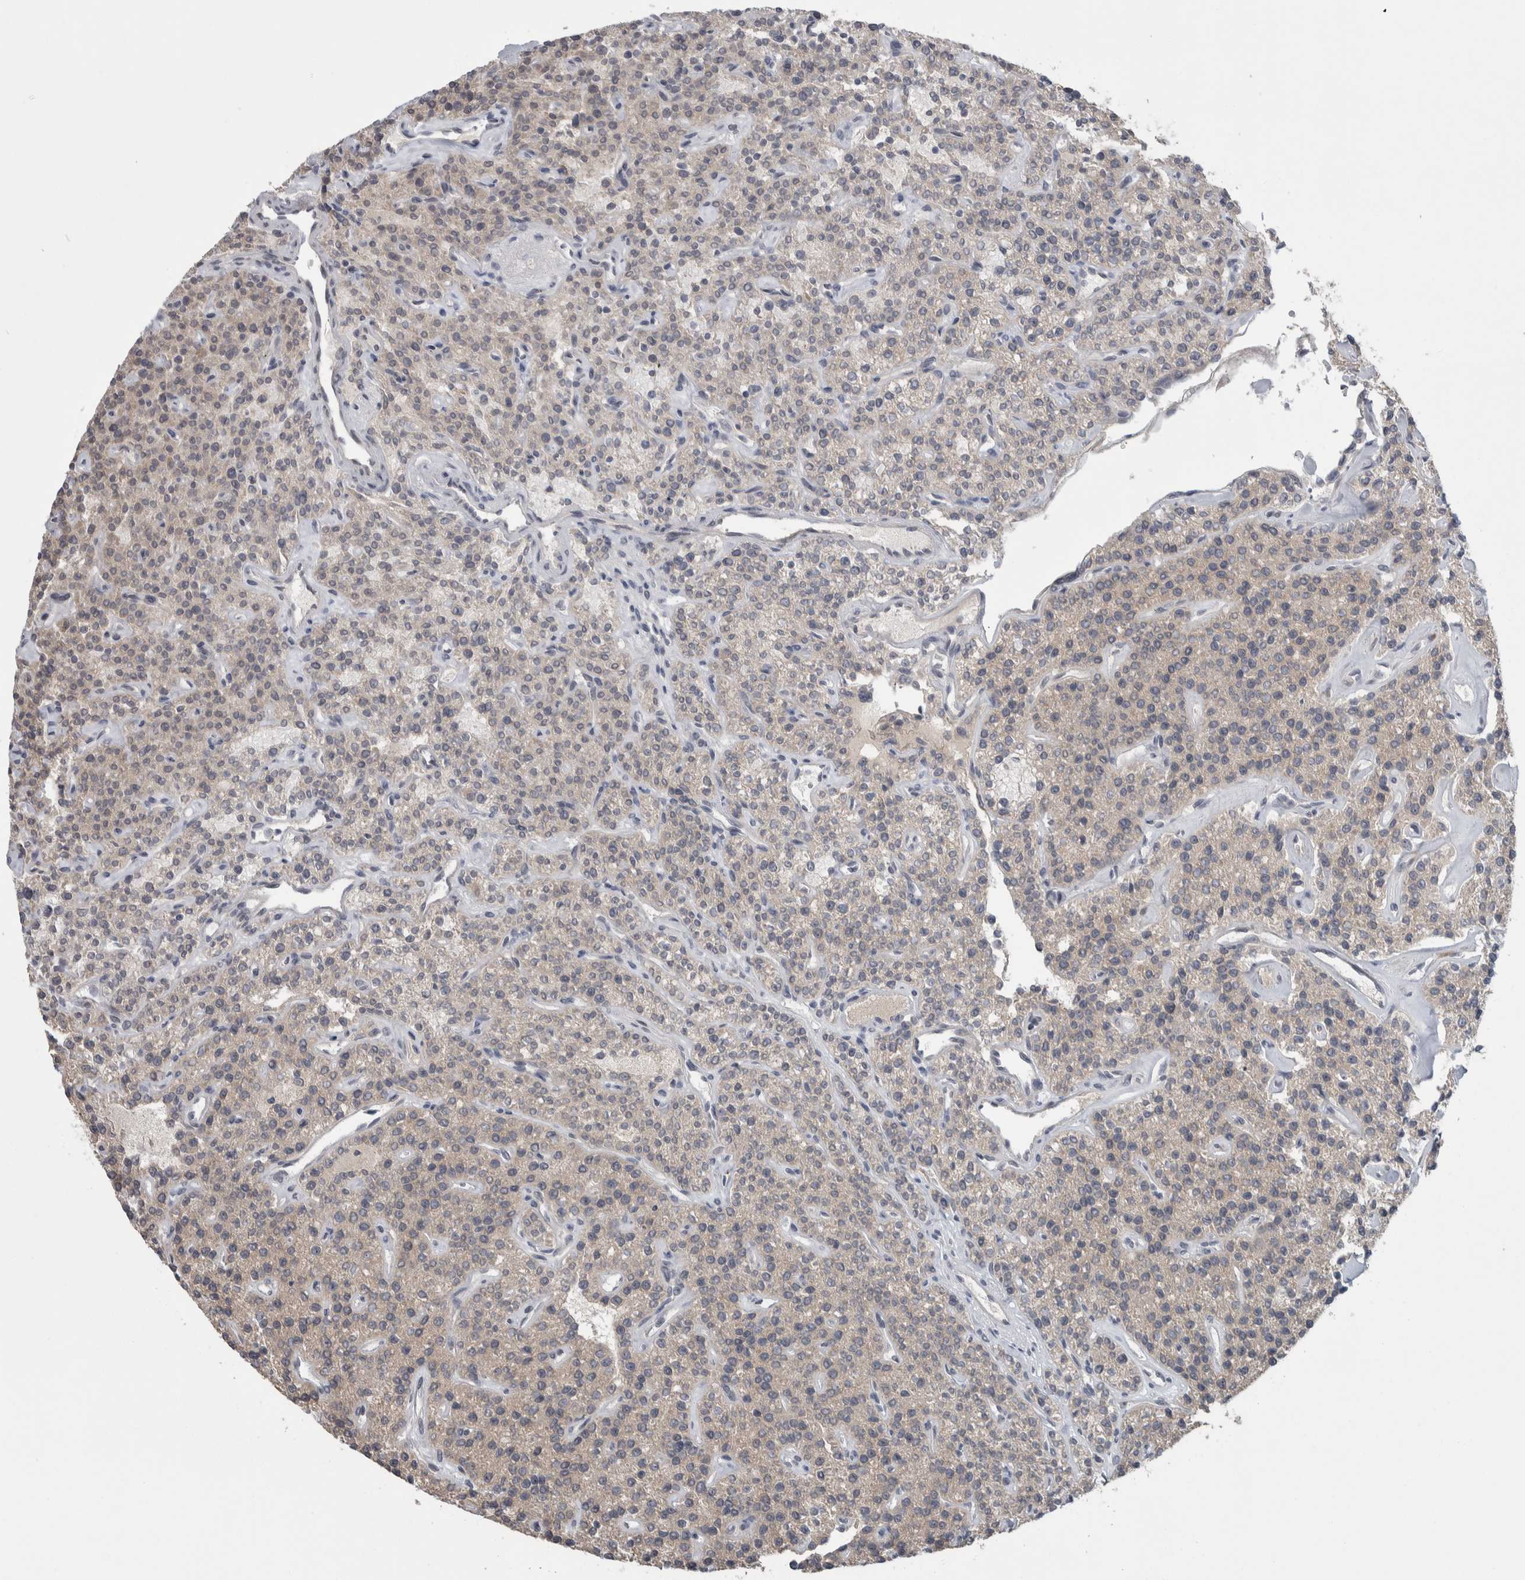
{"staining": {"intensity": "weak", "quantity": "<25%", "location": "cytoplasmic/membranous"}, "tissue": "parathyroid gland", "cell_type": "Glandular cells", "image_type": "normal", "snomed": [{"axis": "morphology", "description": "Normal tissue, NOS"}, {"axis": "topography", "description": "Parathyroid gland"}], "caption": "The photomicrograph reveals no significant staining in glandular cells of parathyroid gland.", "gene": "CUL2", "patient": {"sex": "male", "age": 46}}